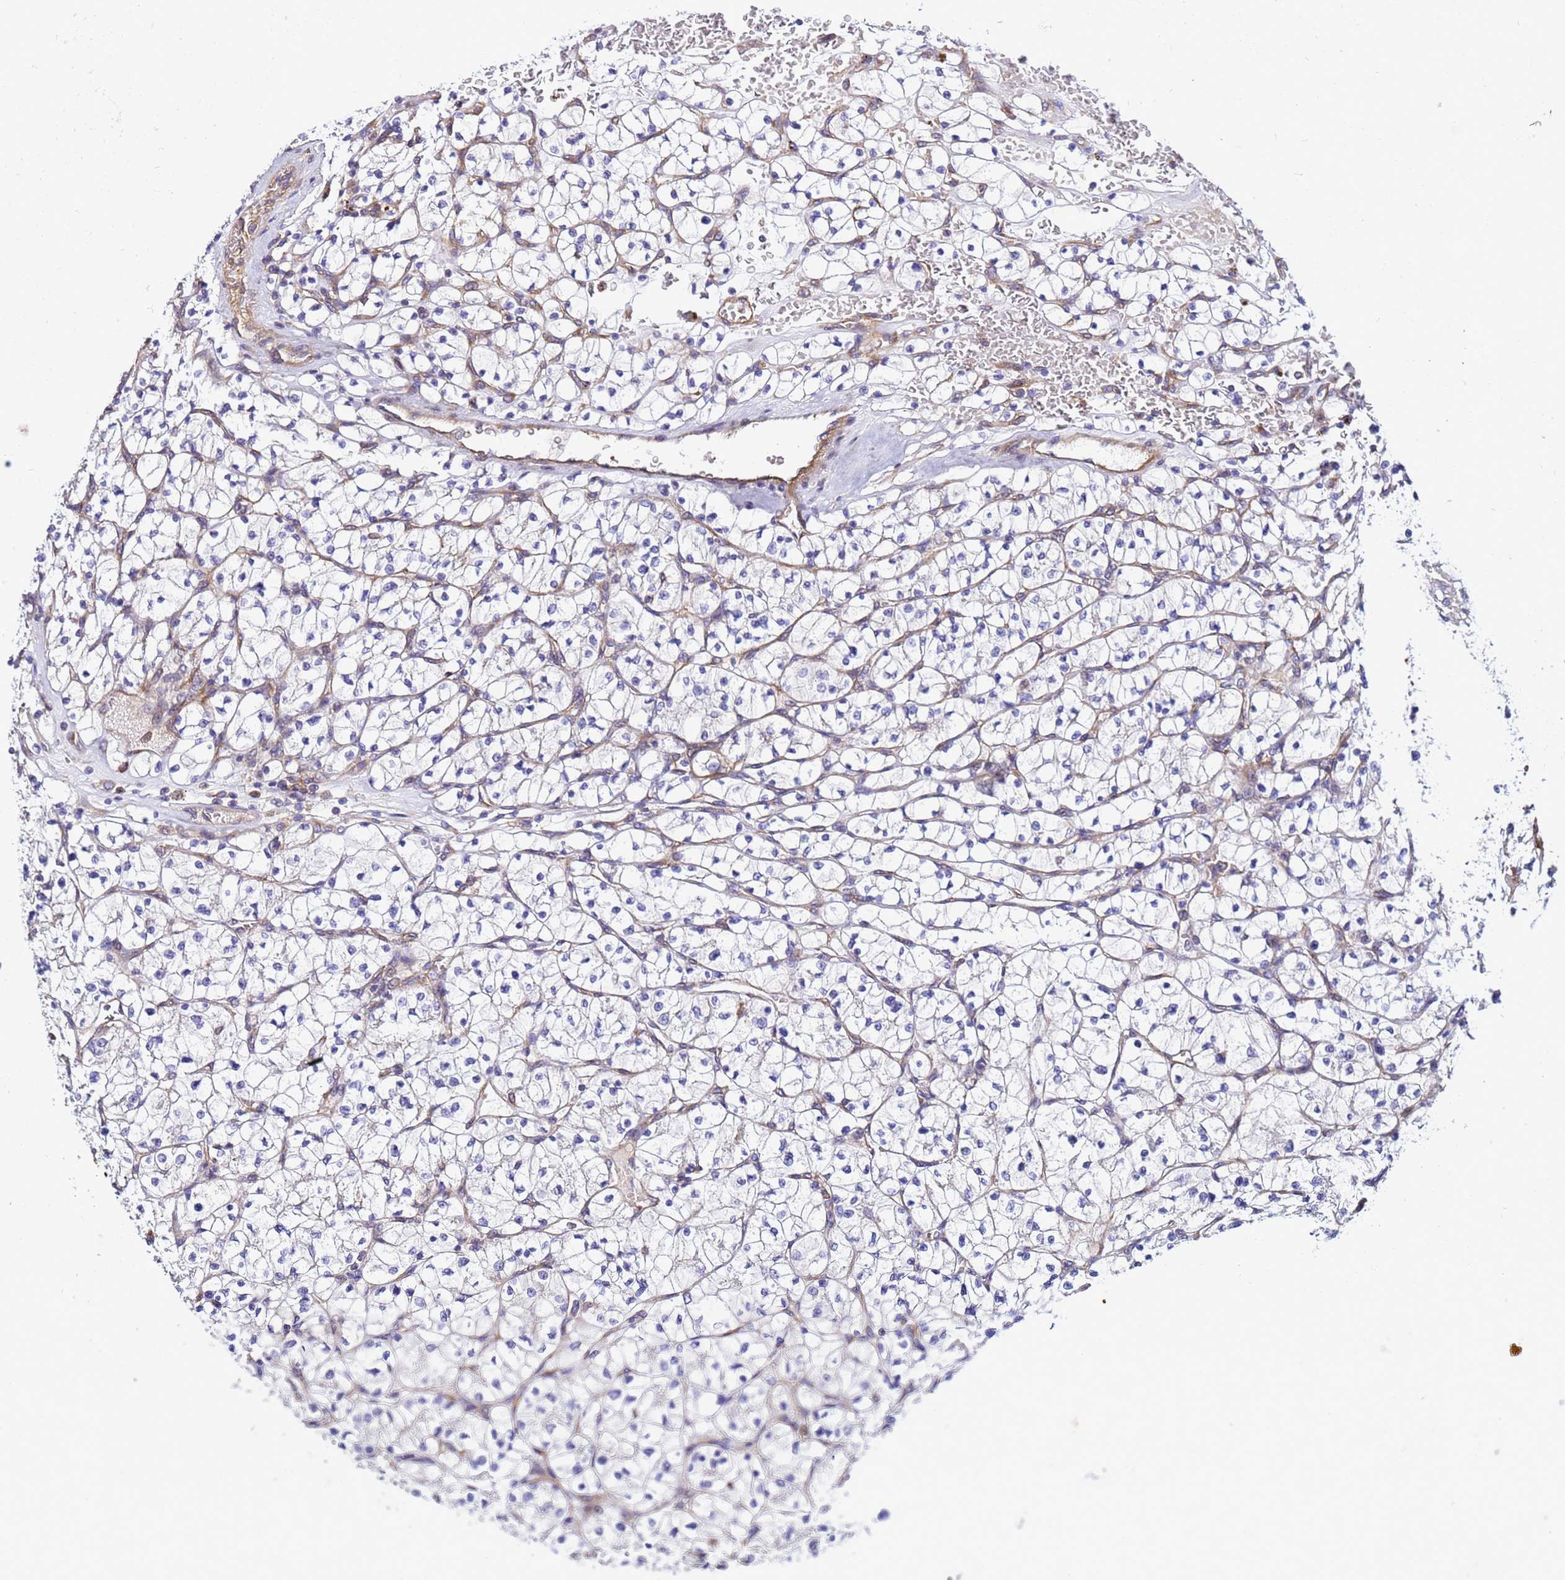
{"staining": {"intensity": "negative", "quantity": "none", "location": "none"}, "tissue": "renal cancer", "cell_type": "Tumor cells", "image_type": "cancer", "snomed": [{"axis": "morphology", "description": "Adenocarcinoma, NOS"}, {"axis": "topography", "description": "Kidney"}], "caption": "Tumor cells are negative for brown protein staining in renal cancer.", "gene": "STK38", "patient": {"sex": "female", "age": 64}}